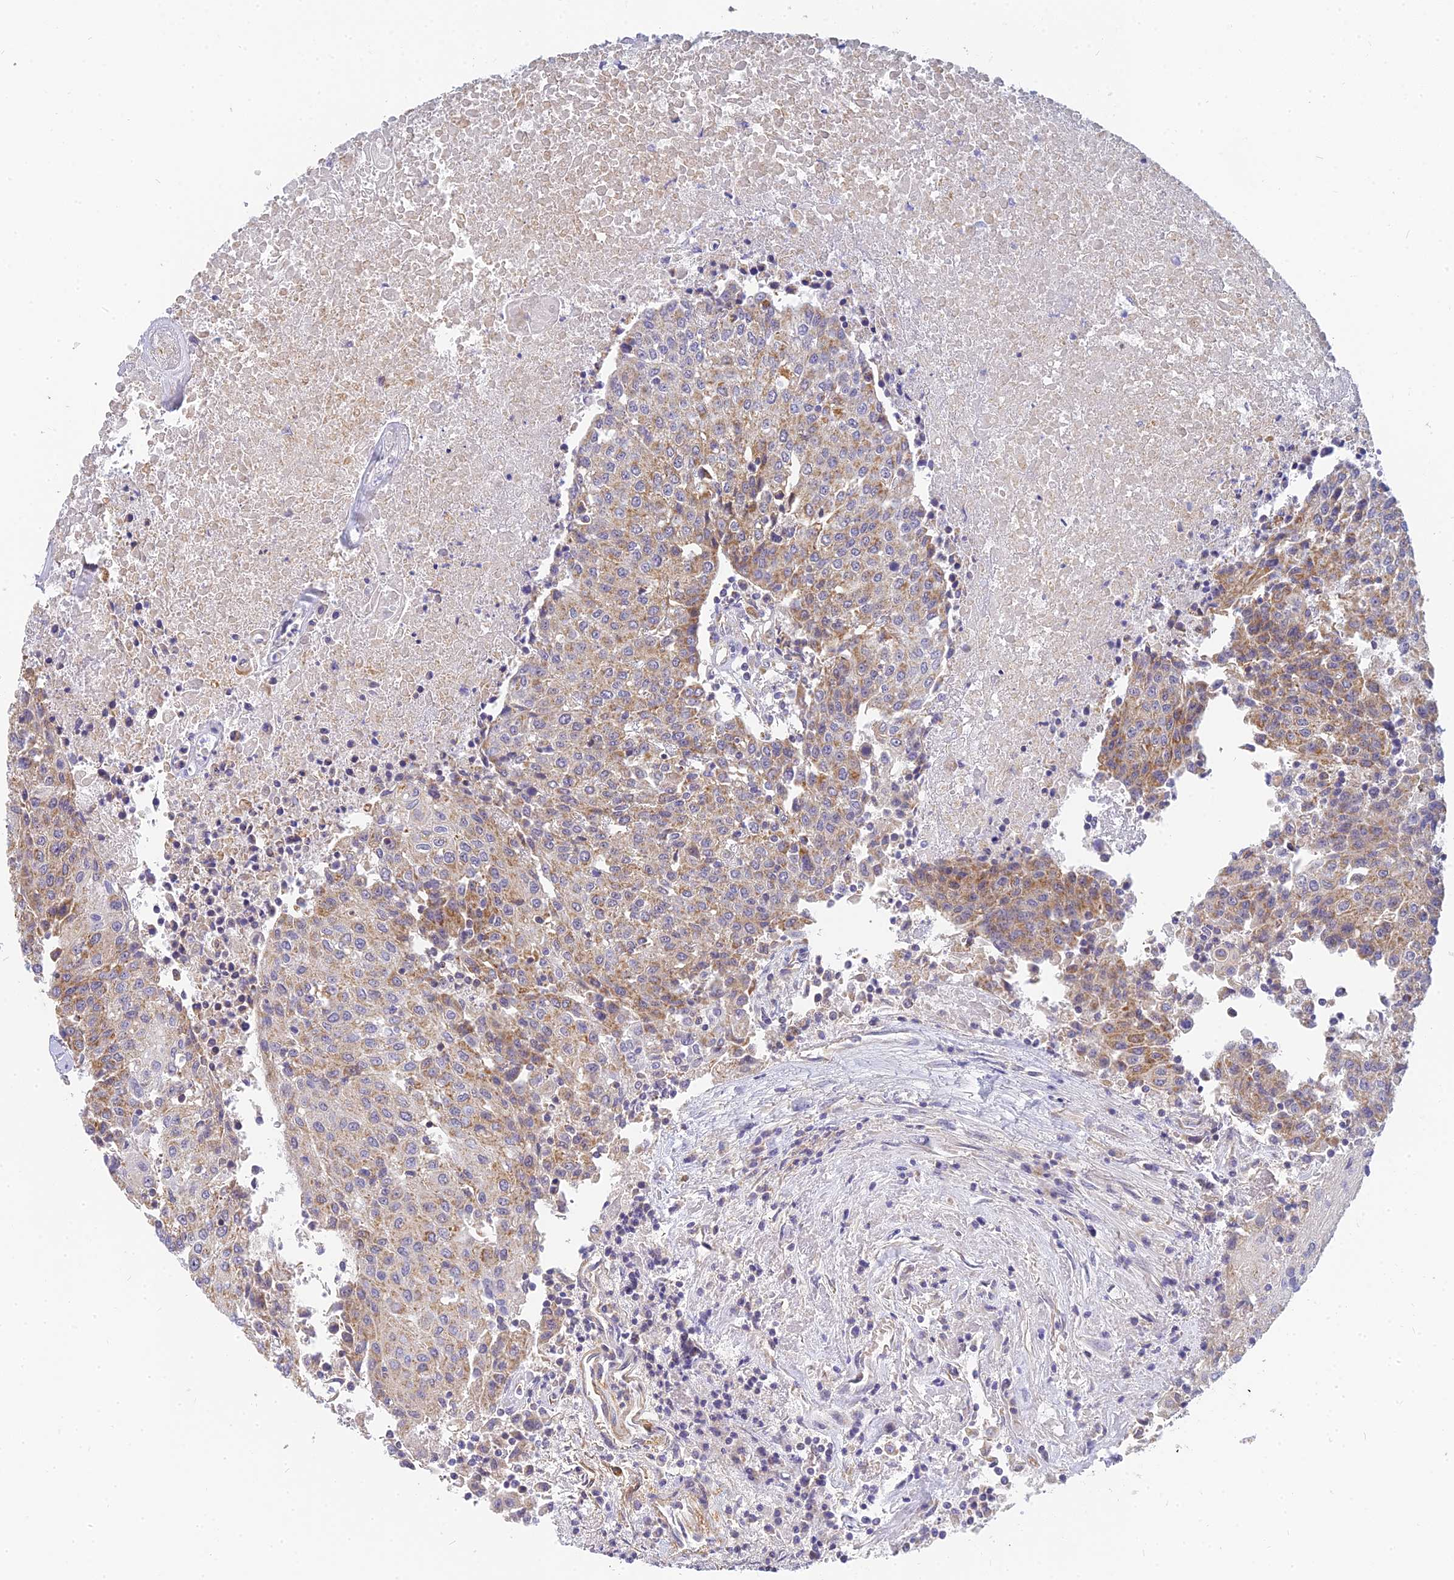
{"staining": {"intensity": "moderate", "quantity": ">75%", "location": "cytoplasmic/membranous"}, "tissue": "urothelial cancer", "cell_type": "Tumor cells", "image_type": "cancer", "snomed": [{"axis": "morphology", "description": "Urothelial carcinoma, High grade"}, {"axis": "topography", "description": "Urinary bladder"}], "caption": "An image showing moderate cytoplasmic/membranous staining in about >75% of tumor cells in urothelial cancer, as visualized by brown immunohistochemical staining.", "gene": "MRPL15", "patient": {"sex": "female", "age": 85}}